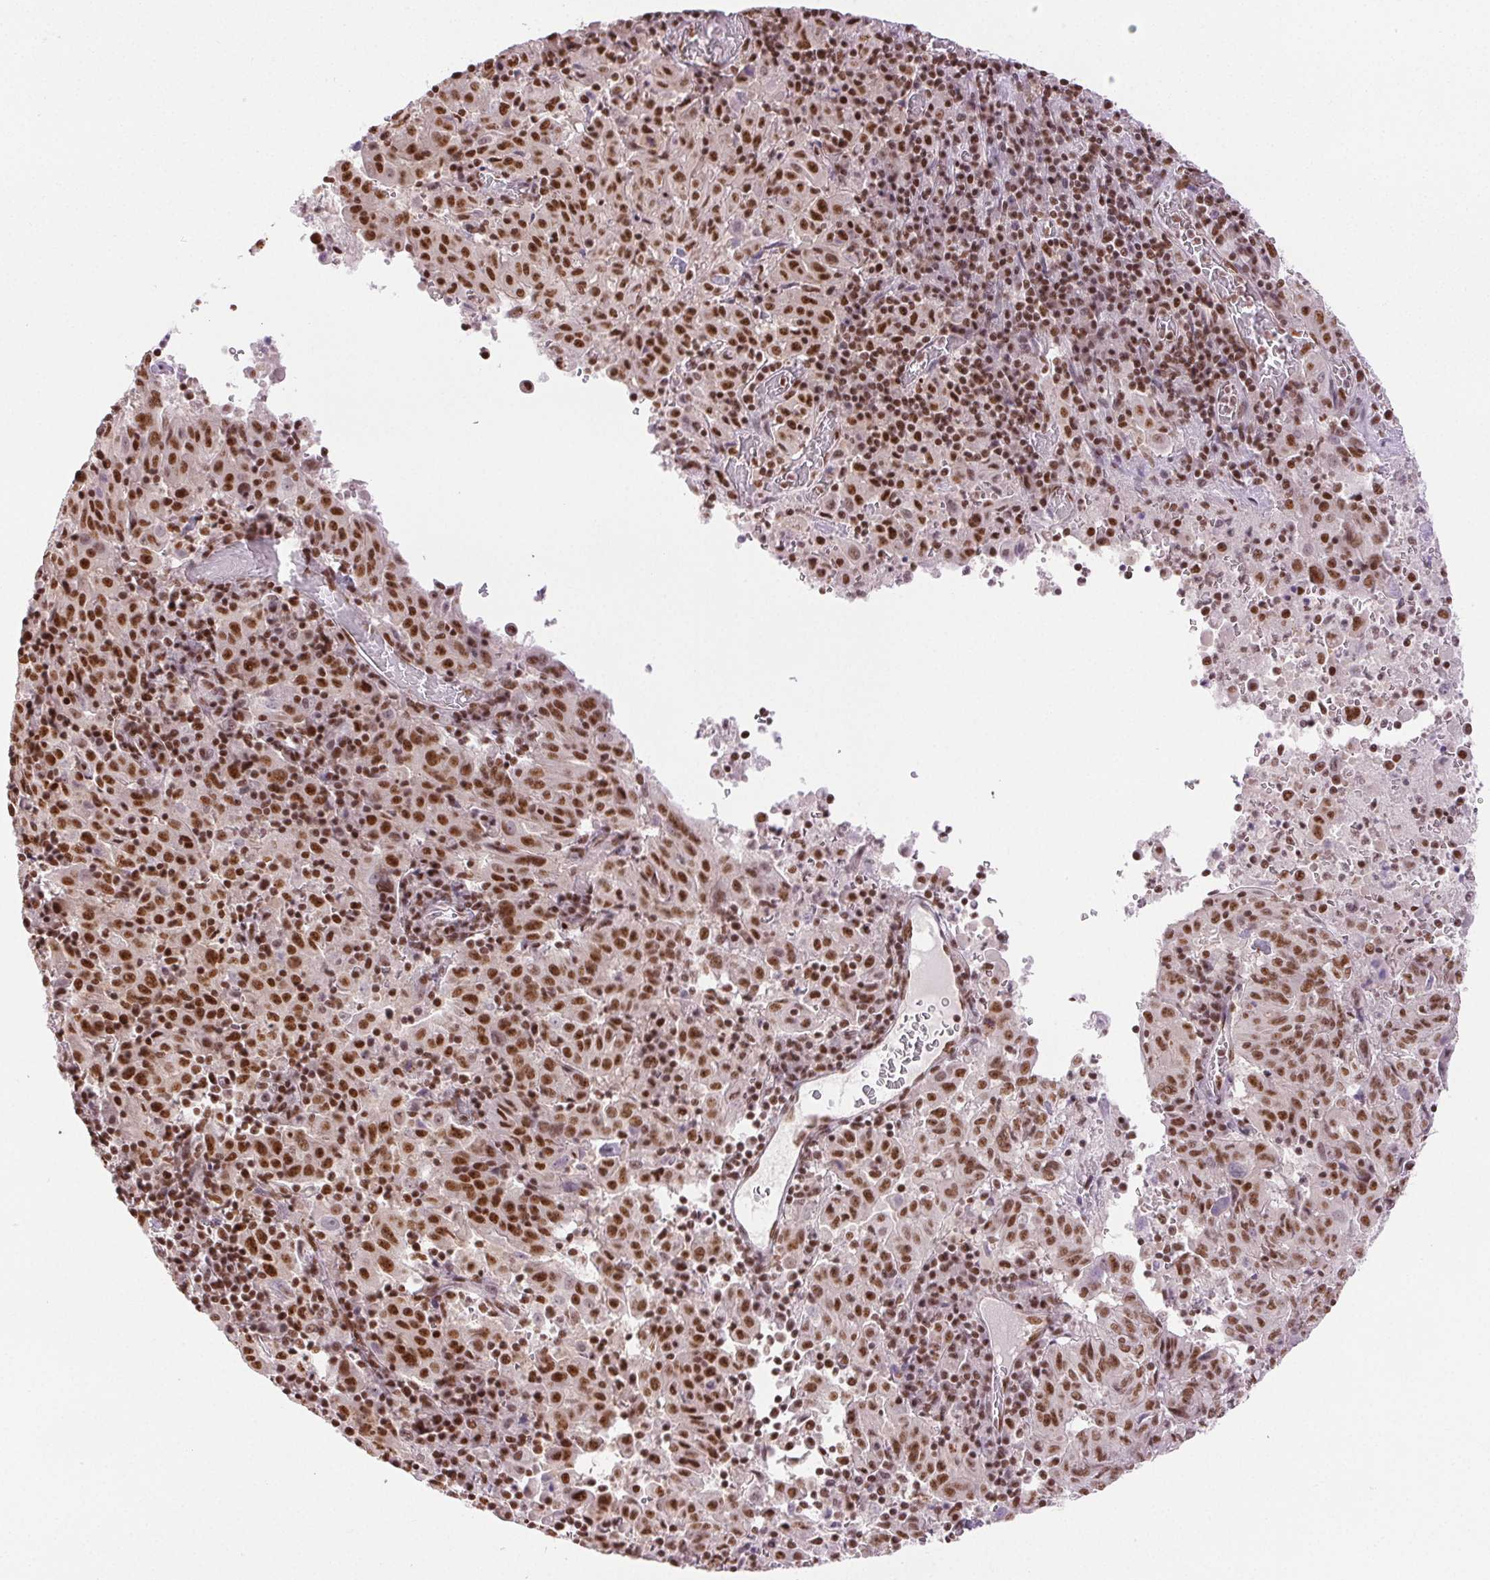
{"staining": {"intensity": "moderate", "quantity": ">75%", "location": "nuclear"}, "tissue": "pancreatic cancer", "cell_type": "Tumor cells", "image_type": "cancer", "snomed": [{"axis": "morphology", "description": "Adenocarcinoma, NOS"}, {"axis": "topography", "description": "Pancreas"}], "caption": "Immunohistochemical staining of pancreatic adenocarcinoma demonstrates moderate nuclear protein staining in approximately >75% of tumor cells.", "gene": "IK", "patient": {"sex": "male", "age": 63}}